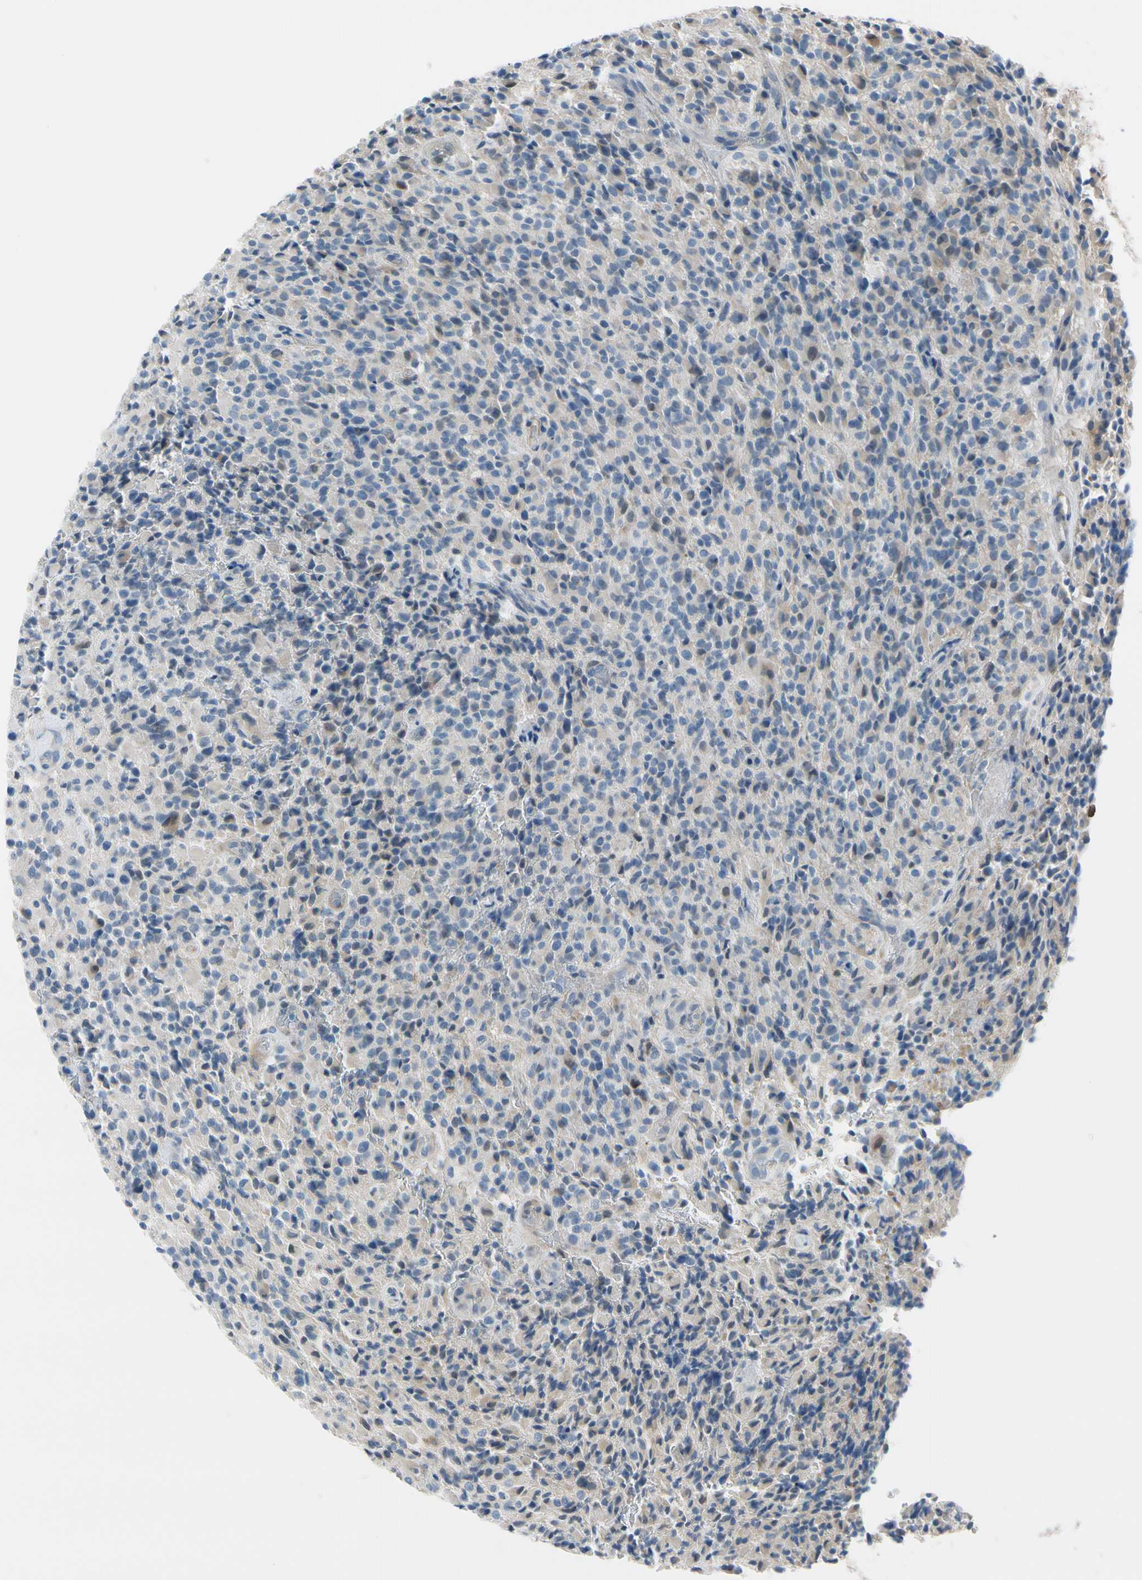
{"staining": {"intensity": "weak", "quantity": "<25%", "location": "cytoplasmic/membranous"}, "tissue": "glioma", "cell_type": "Tumor cells", "image_type": "cancer", "snomed": [{"axis": "morphology", "description": "Glioma, malignant, High grade"}, {"axis": "topography", "description": "Brain"}], "caption": "Micrograph shows no significant protein expression in tumor cells of glioma.", "gene": "FCER2", "patient": {"sex": "male", "age": 71}}